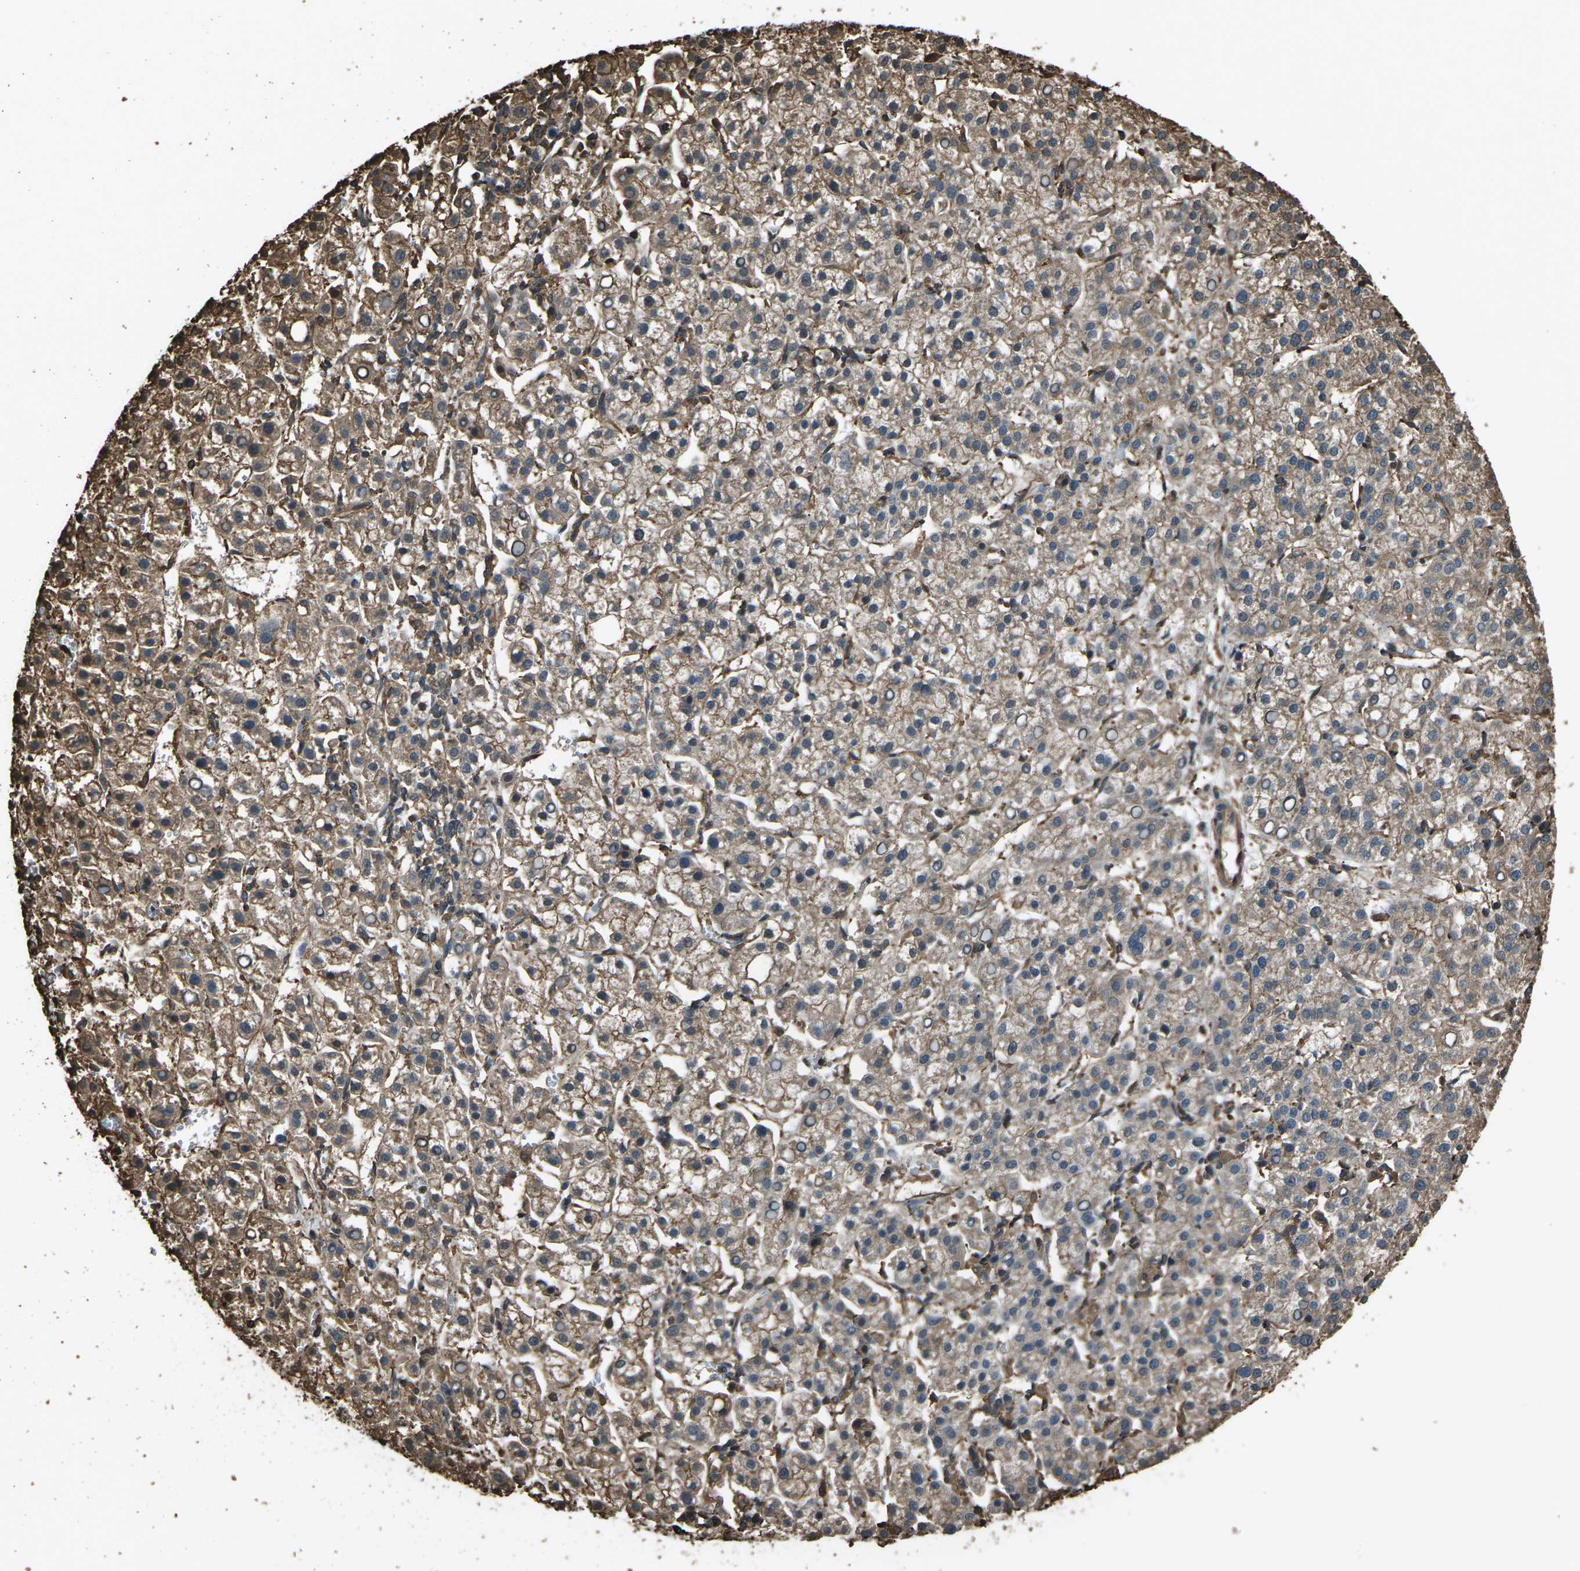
{"staining": {"intensity": "moderate", "quantity": "25%-75%", "location": "cytoplasmic/membranous"}, "tissue": "liver cancer", "cell_type": "Tumor cells", "image_type": "cancer", "snomed": [{"axis": "morphology", "description": "Carcinoma, Hepatocellular, NOS"}, {"axis": "topography", "description": "Liver"}], "caption": "Immunohistochemical staining of liver cancer shows medium levels of moderate cytoplasmic/membranous expression in about 25%-75% of tumor cells.", "gene": "DHPS", "patient": {"sex": "female", "age": 58}}